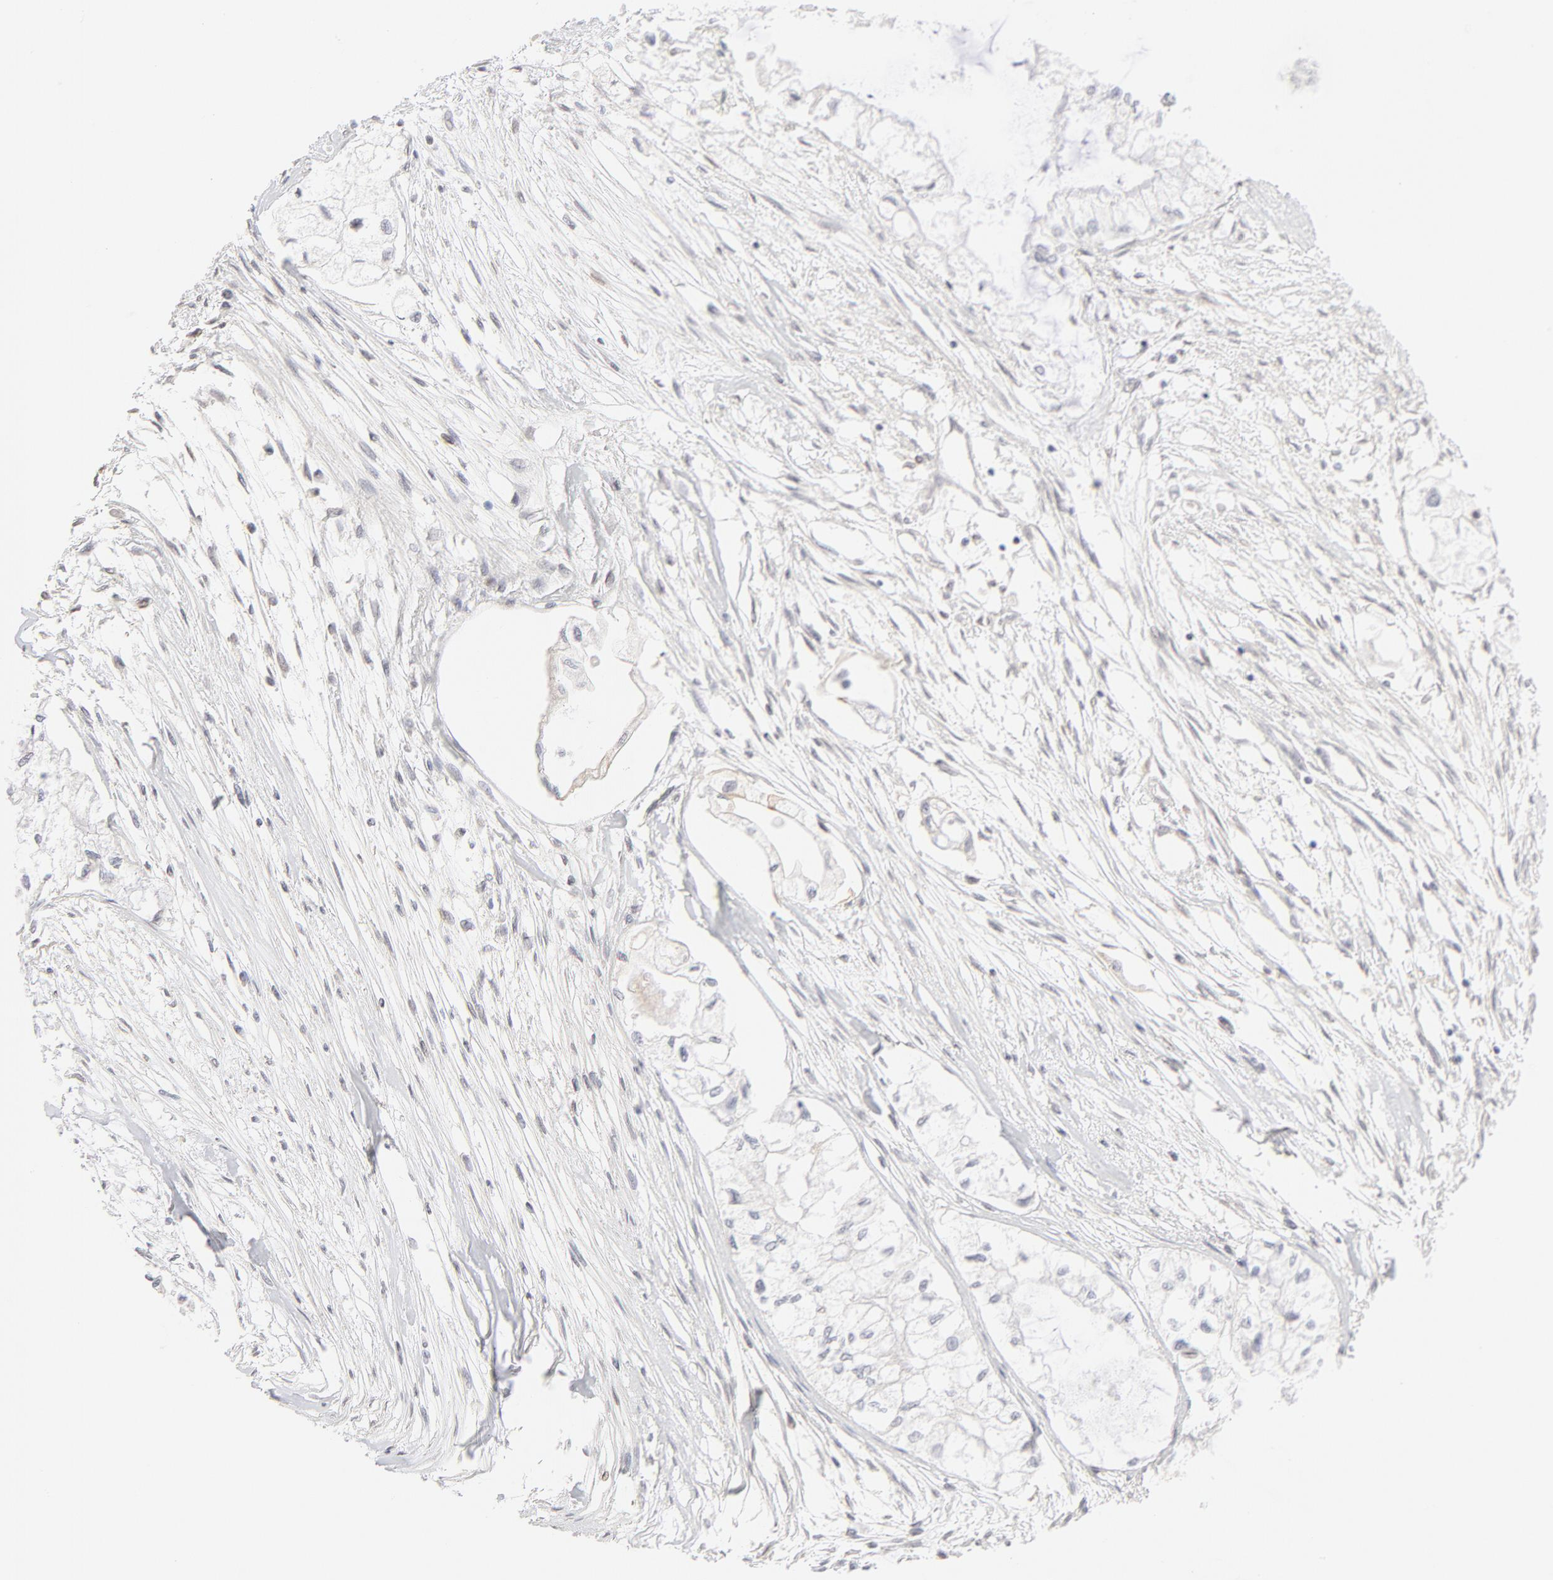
{"staining": {"intensity": "negative", "quantity": "none", "location": "none"}, "tissue": "pancreatic cancer", "cell_type": "Tumor cells", "image_type": "cancer", "snomed": [{"axis": "morphology", "description": "Adenocarcinoma, NOS"}, {"axis": "topography", "description": "Pancreas"}], "caption": "There is no significant positivity in tumor cells of pancreatic adenocarcinoma.", "gene": "PBX3", "patient": {"sex": "male", "age": 79}}